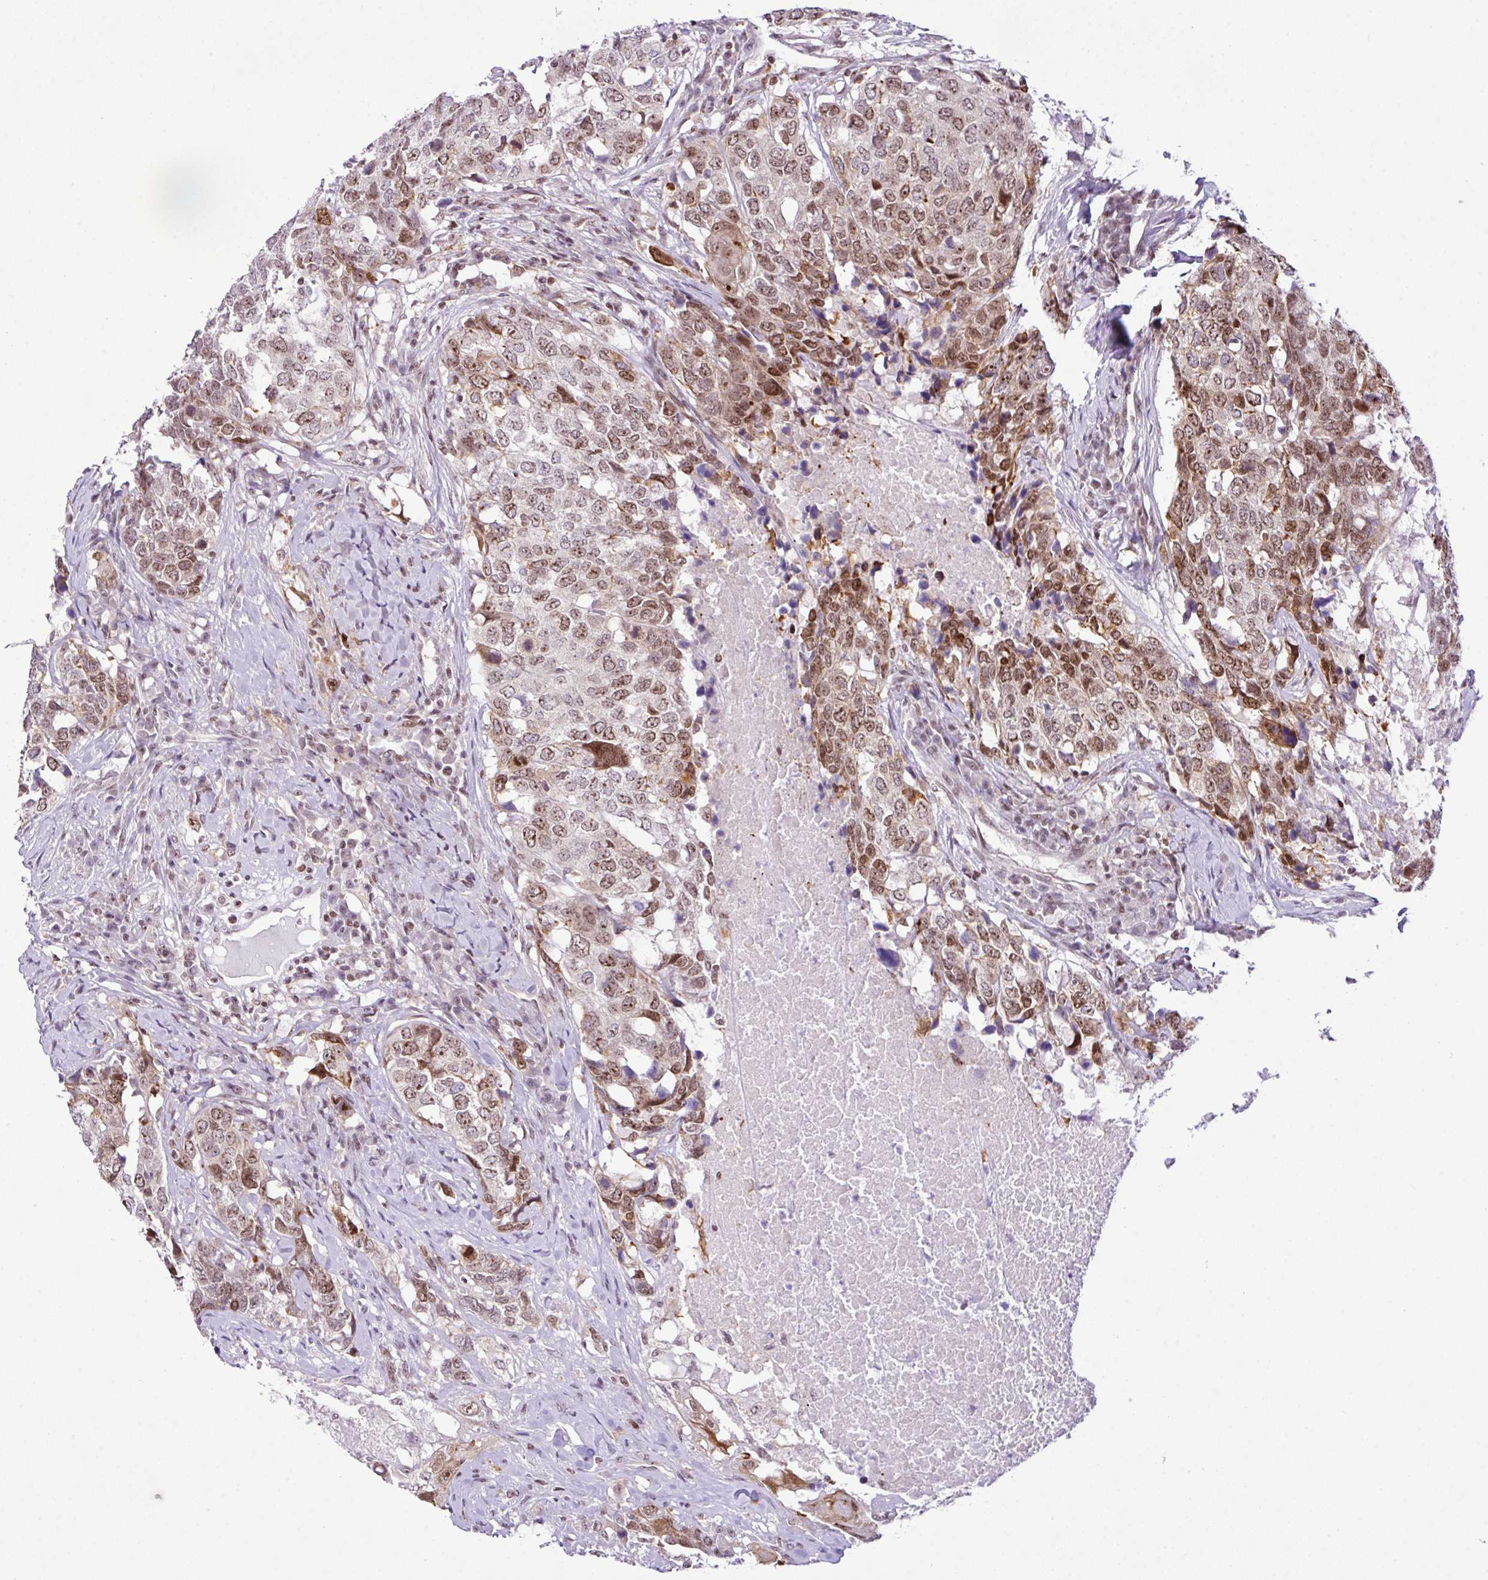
{"staining": {"intensity": "moderate", "quantity": ">75%", "location": "nuclear"}, "tissue": "head and neck cancer", "cell_type": "Tumor cells", "image_type": "cancer", "snomed": [{"axis": "morphology", "description": "Squamous cell carcinoma, NOS"}, {"axis": "topography", "description": "Head-Neck"}], "caption": "Immunohistochemistry micrograph of neoplastic tissue: human head and neck cancer stained using immunohistochemistry demonstrates medium levels of moderate protein expression localized specifically in the nuclear of tumor cells, appearing as a nuclear brown color.", "gene": "CCDC137", "patient": {"sex": "male", "age": 66}}